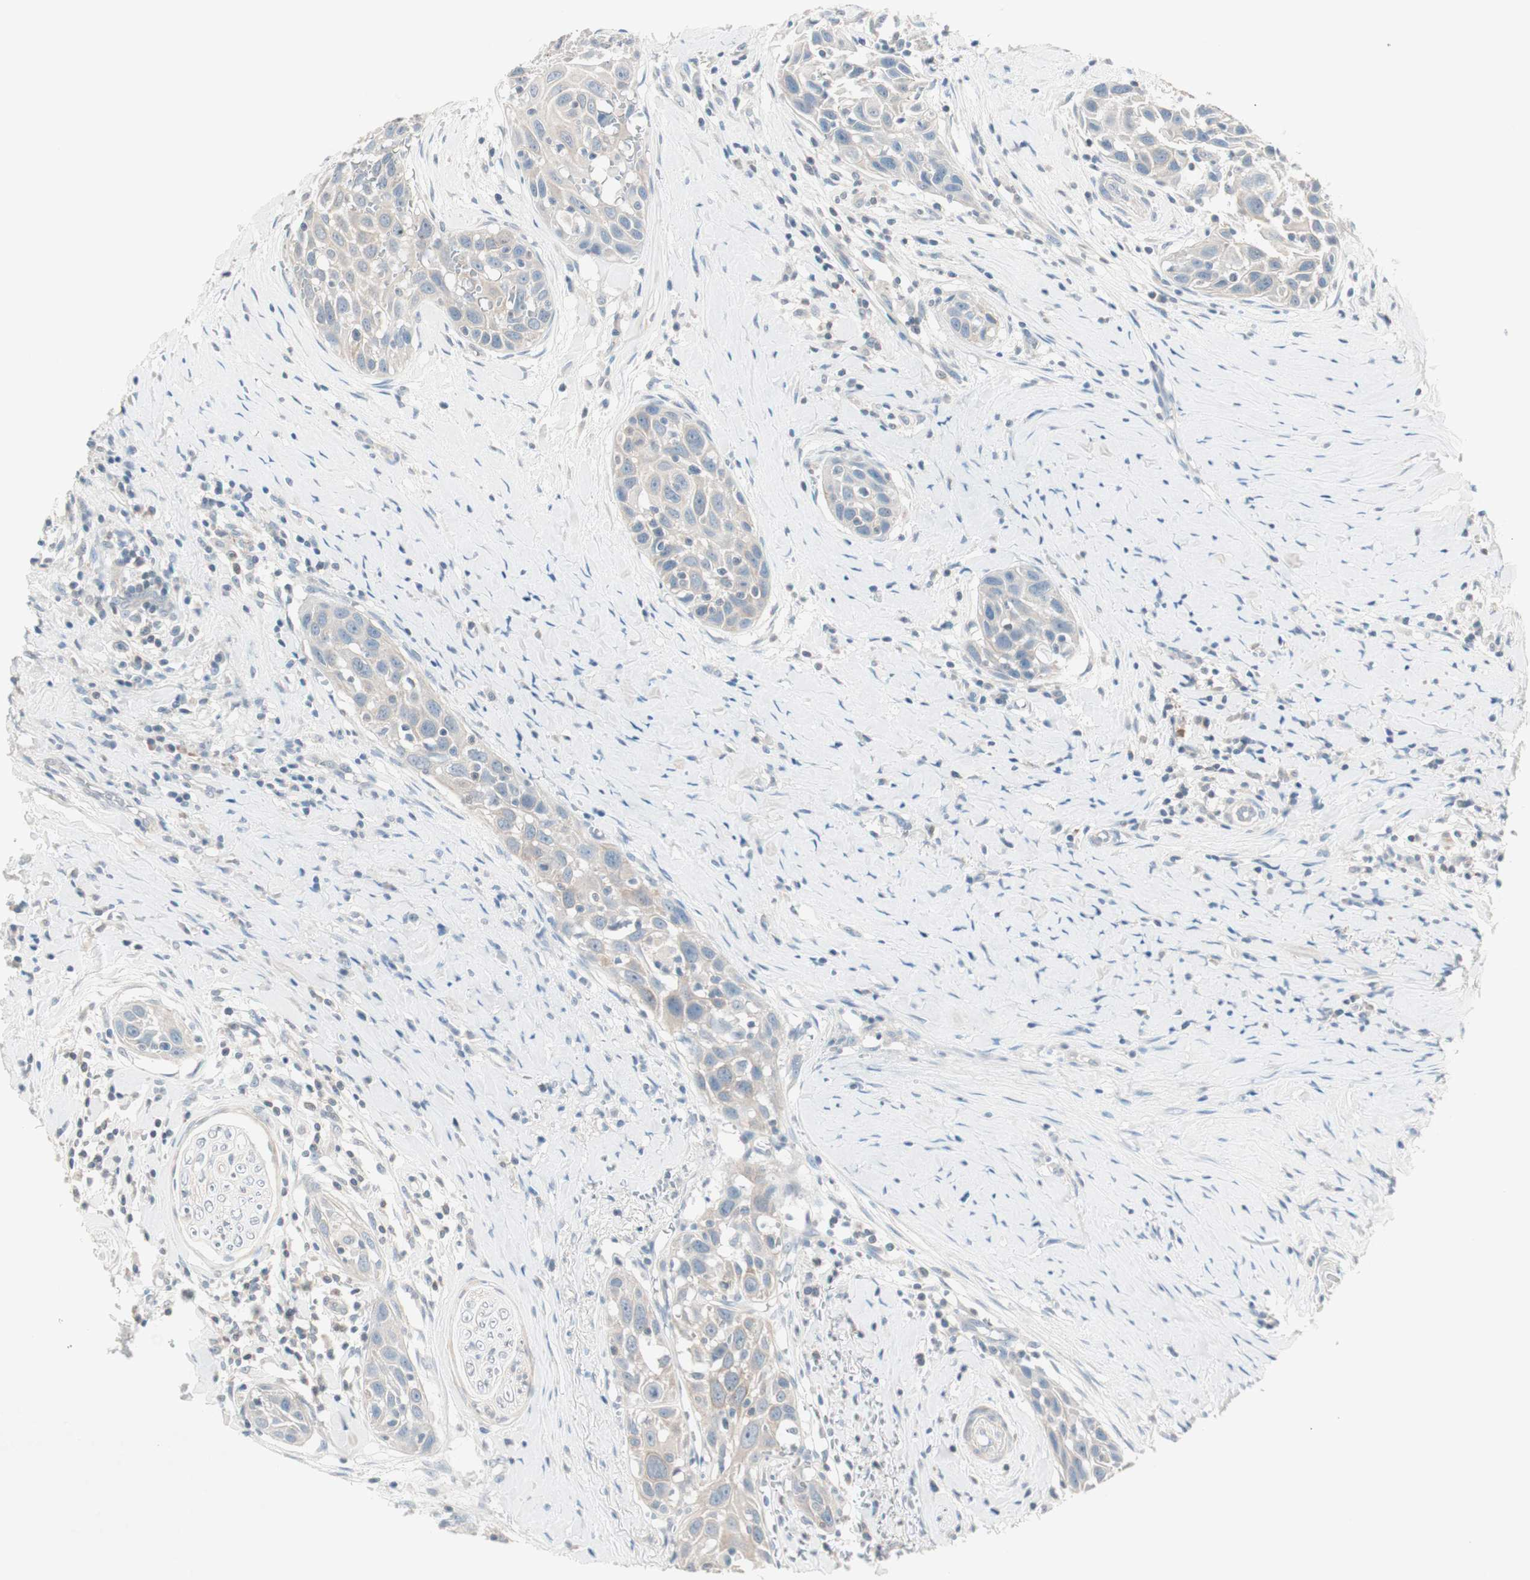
{"staining": {"intensity": "weak", "quantity": "25%-75%", "location": "cytoplasmic/membranous"}, "tissue": "head and neck cancer", "cell_type": "Tumor cells", "image_type": "cancer", "snomed": [{"axis": "morphology", "description": "Normal tissue, NOS"}, {"axis": "morphology", "description": "Squamous cell carcinoma, NOS"}, {"axis": "topography", "description": "Oral tissue"}, {"axis": "topography", "description": "Head-Neck"}], "caption": "DAB immunohistochemical staining of human head and neck cancer reveals weak cytoplasmic/membranous protein staining in about 25%-75% of tumor cells.", "gene": "RAD54B", "patient": {"sex": "female", "age": 50}}